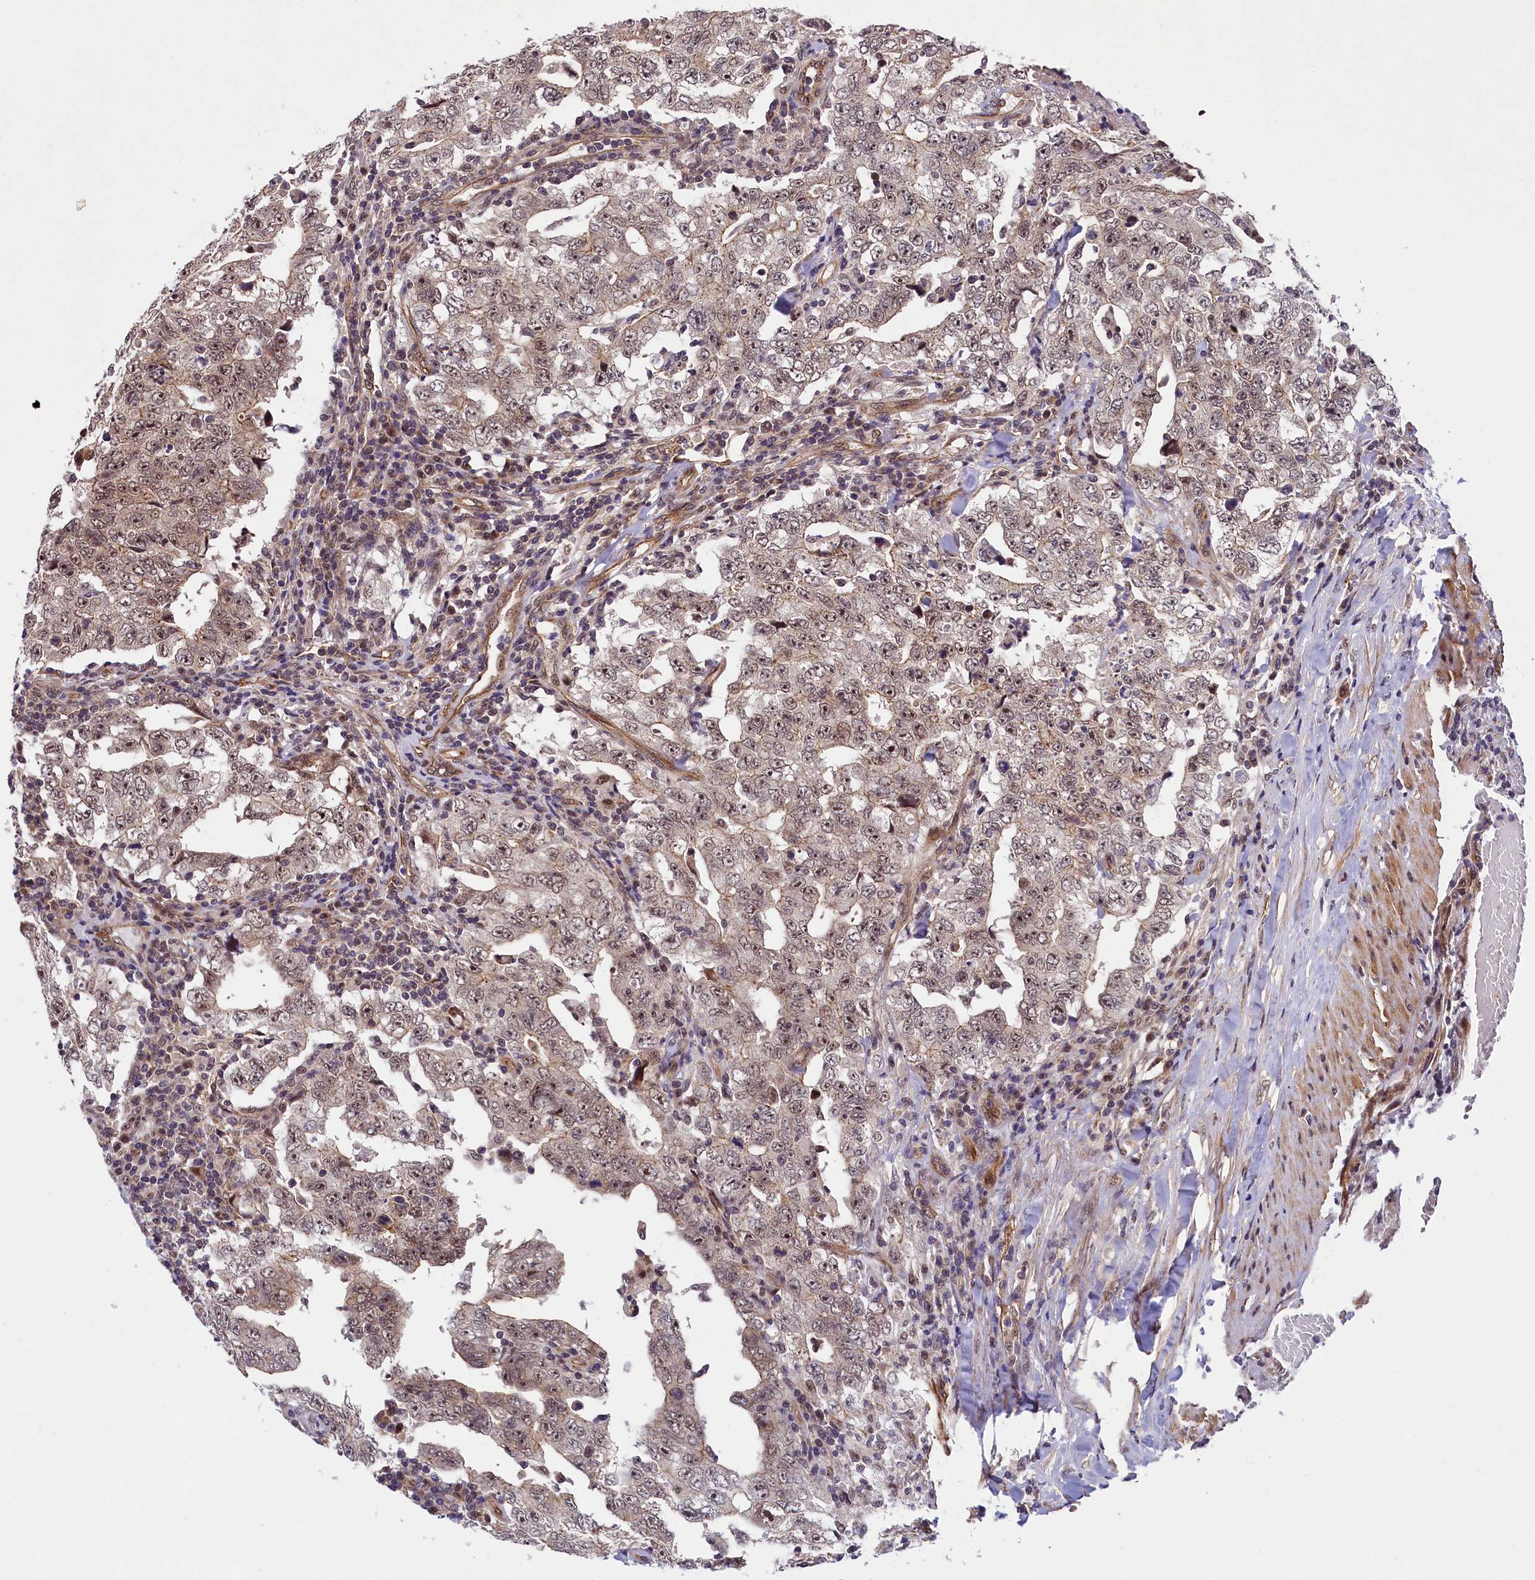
{"staining": {"intensity": "weak", "quantity": "25%-75%", "location": "cytoplasmic/membranous,nuclear"}, "tissue": "testis cancer", "cell_type": "Tumor cells", "image_type": "cancer", "snomed": [{"axis": "morphology", "description": "Carcinoma, Embryonal, NOS"}, {"axis": "topography", "description": "Testis"}], "caption": "An image of testis cancer (embryonal carcinoma) stained for a protein exhibits weak cytoplasmic/membranous and nuclear brown staining in tumor cells.", "gene": "ARL14EP", "patient": {"sex": "male", "age": 26}}